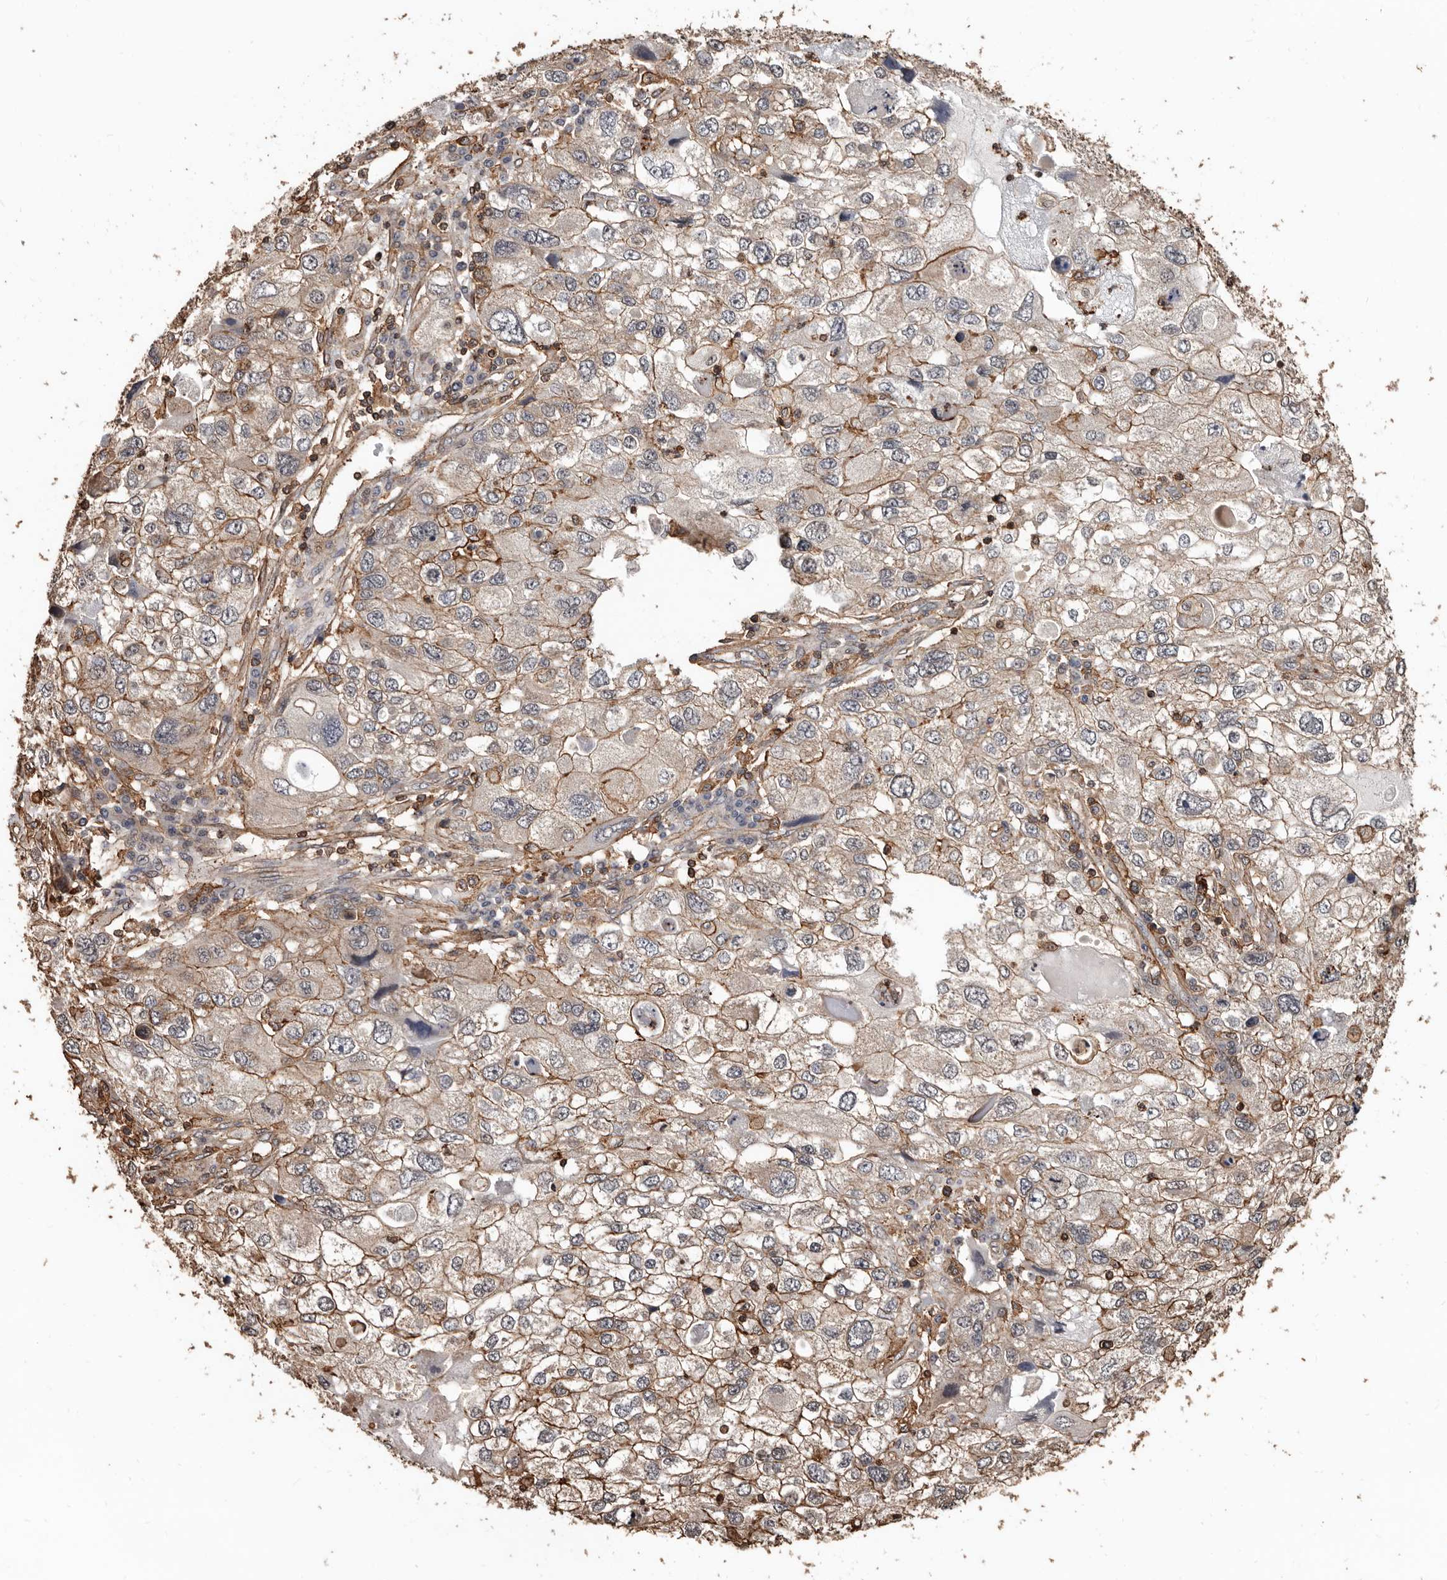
{"staining": {"intensity": "moderate", "quantity": ">75%", "location": "cytoplasmic/membranous"}, "tissue": "endometrial cancer", "cell_type": "Tumor cells", "image_type": "cancer", "snomed": [{"axis": "morphology", "description": "Adenocarcinoma, NOS"}, {"axis": "topography", "description": "Endometrium"}], "caption": "This is a photomicrograph of immunohistochemistry staining of endometrial cancer, which shows moderate staining in the cytoplasmic/membranous of tumor cells.", "gene": "GSK3A", "patient": {"sex": "female", "age": 49}}